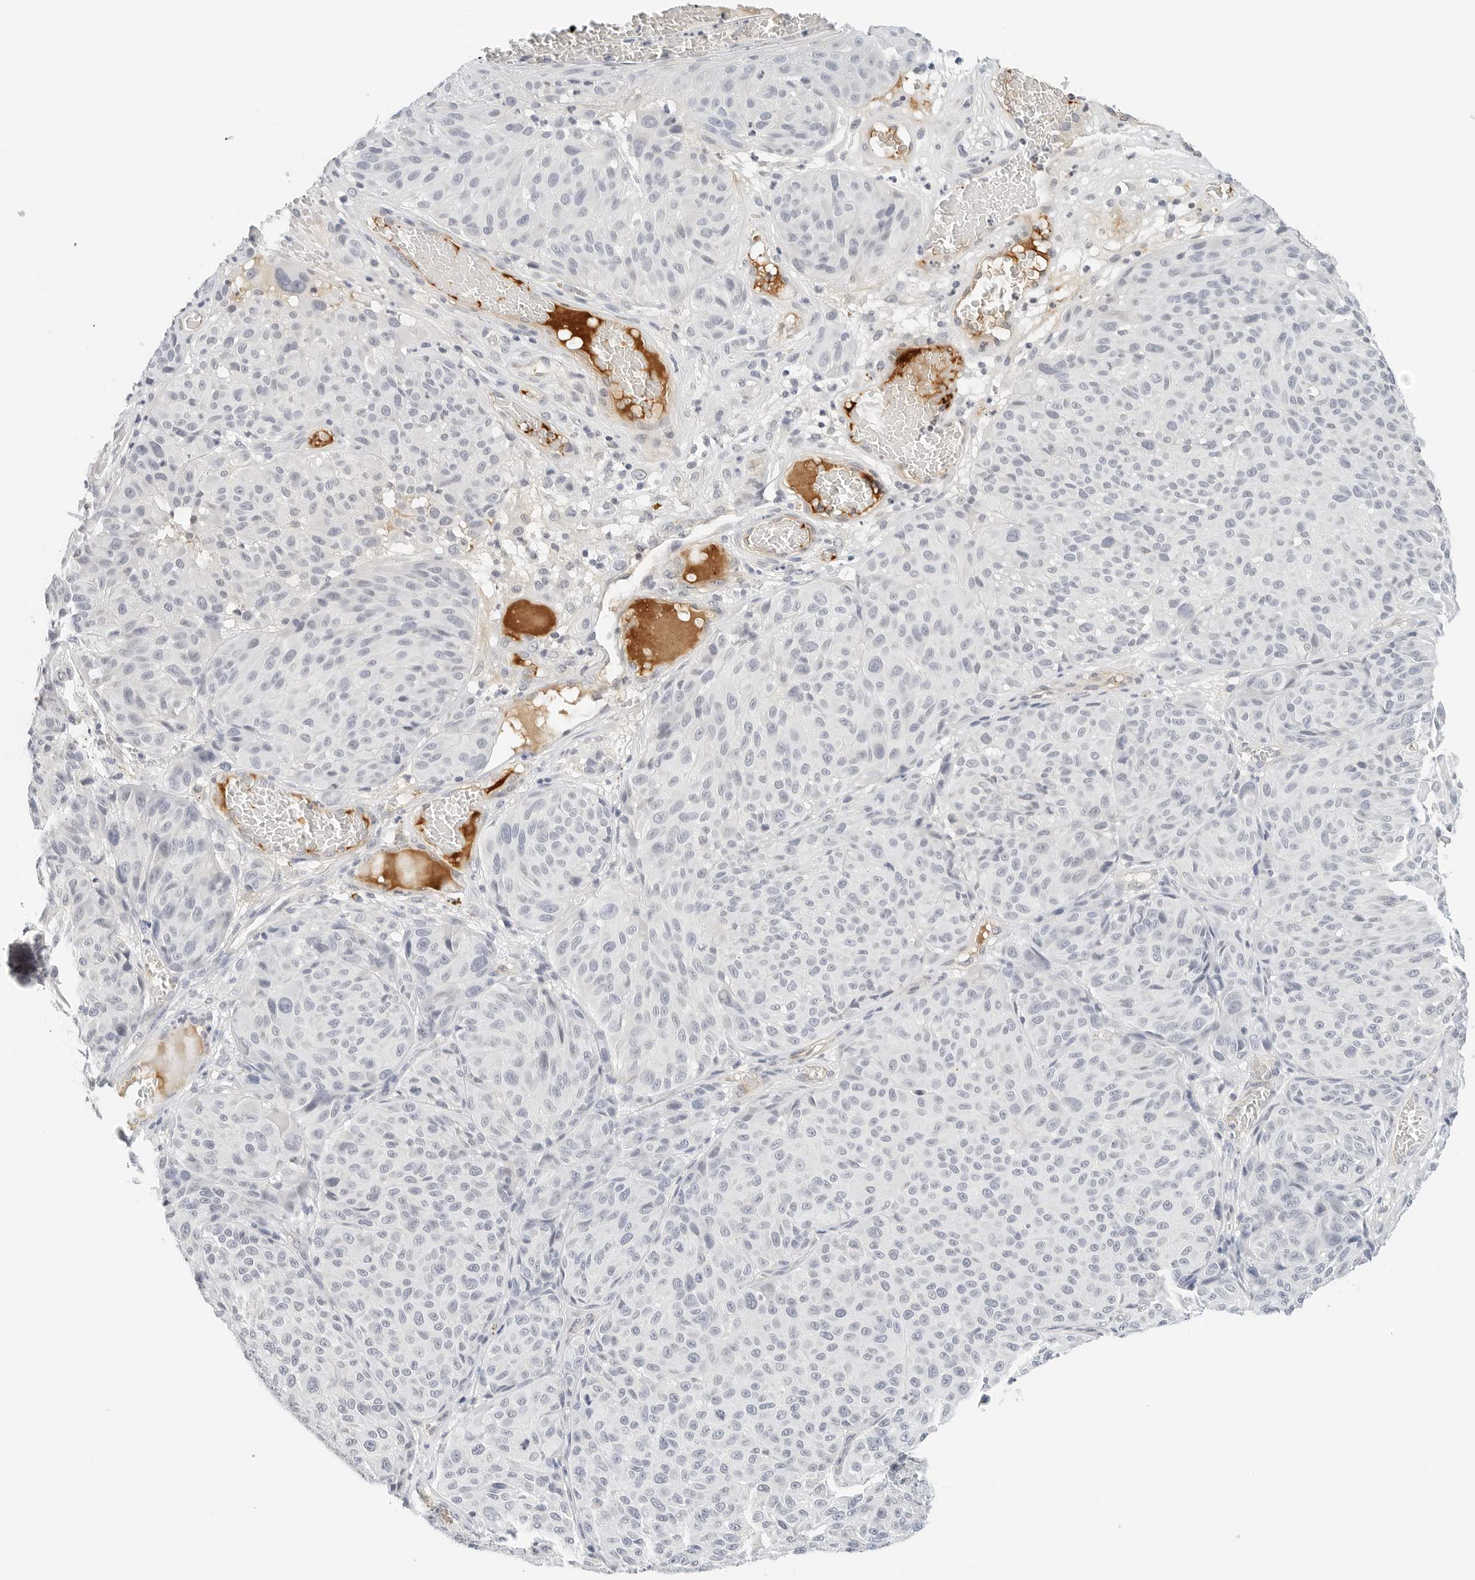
{"staining": {"intensity": "negative", "quantity": "none", "location": "none"}, "tissue": "melanoma", "cell_type": "Tumor cells", "image_type": "cancer", "snomed": [{"axis": "morphology", "description": "Malignant melanoma, NOS"}, {"axis": "topography", "description": "Skin"}], "caption": "The histopathology image demonstrates no significant positivity in tumor cells of melanoma.", "gene": "PKDCC", "patient": {"sex": "male", "age": 83}}